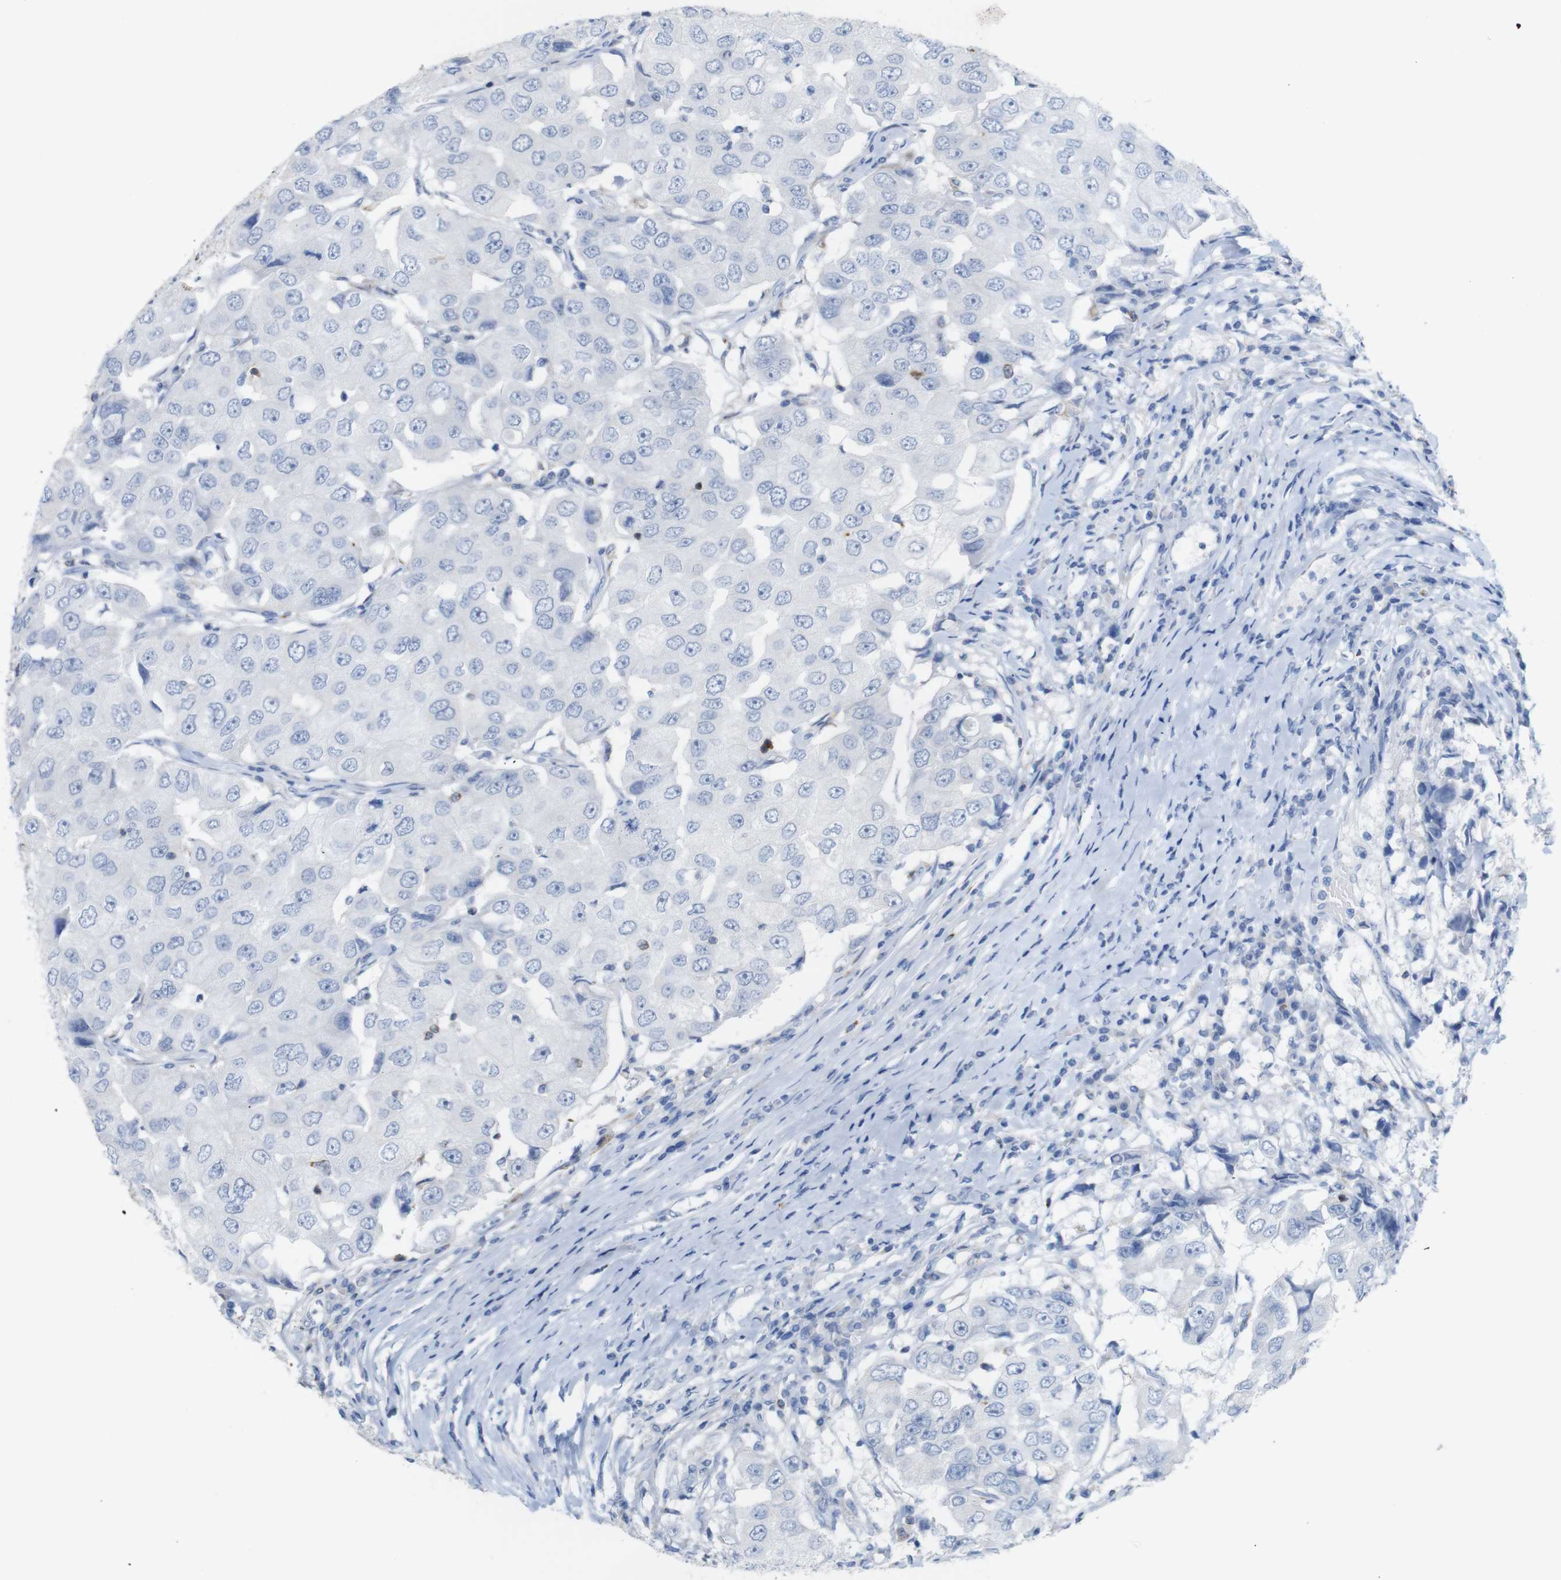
{"staining": {"intensity": "negative", "quantity": "none", "location": "none"}, "tissue": "breast cancer", "cell_type": "Tumor cells", "image_type": "cancer", "snomed": [{"axis": "morphology", "description": "Duct carcinoma"}, {"axis": "topography", "description": "Breast"}], "caption": "This is an immunohistochemistry (IHC) histopathology image of breast infiltrating ductal carcinoma. There is no positivity in tumor cells.", "gene": "LAG3", "patient": {"sex": "female", "age": 27}}